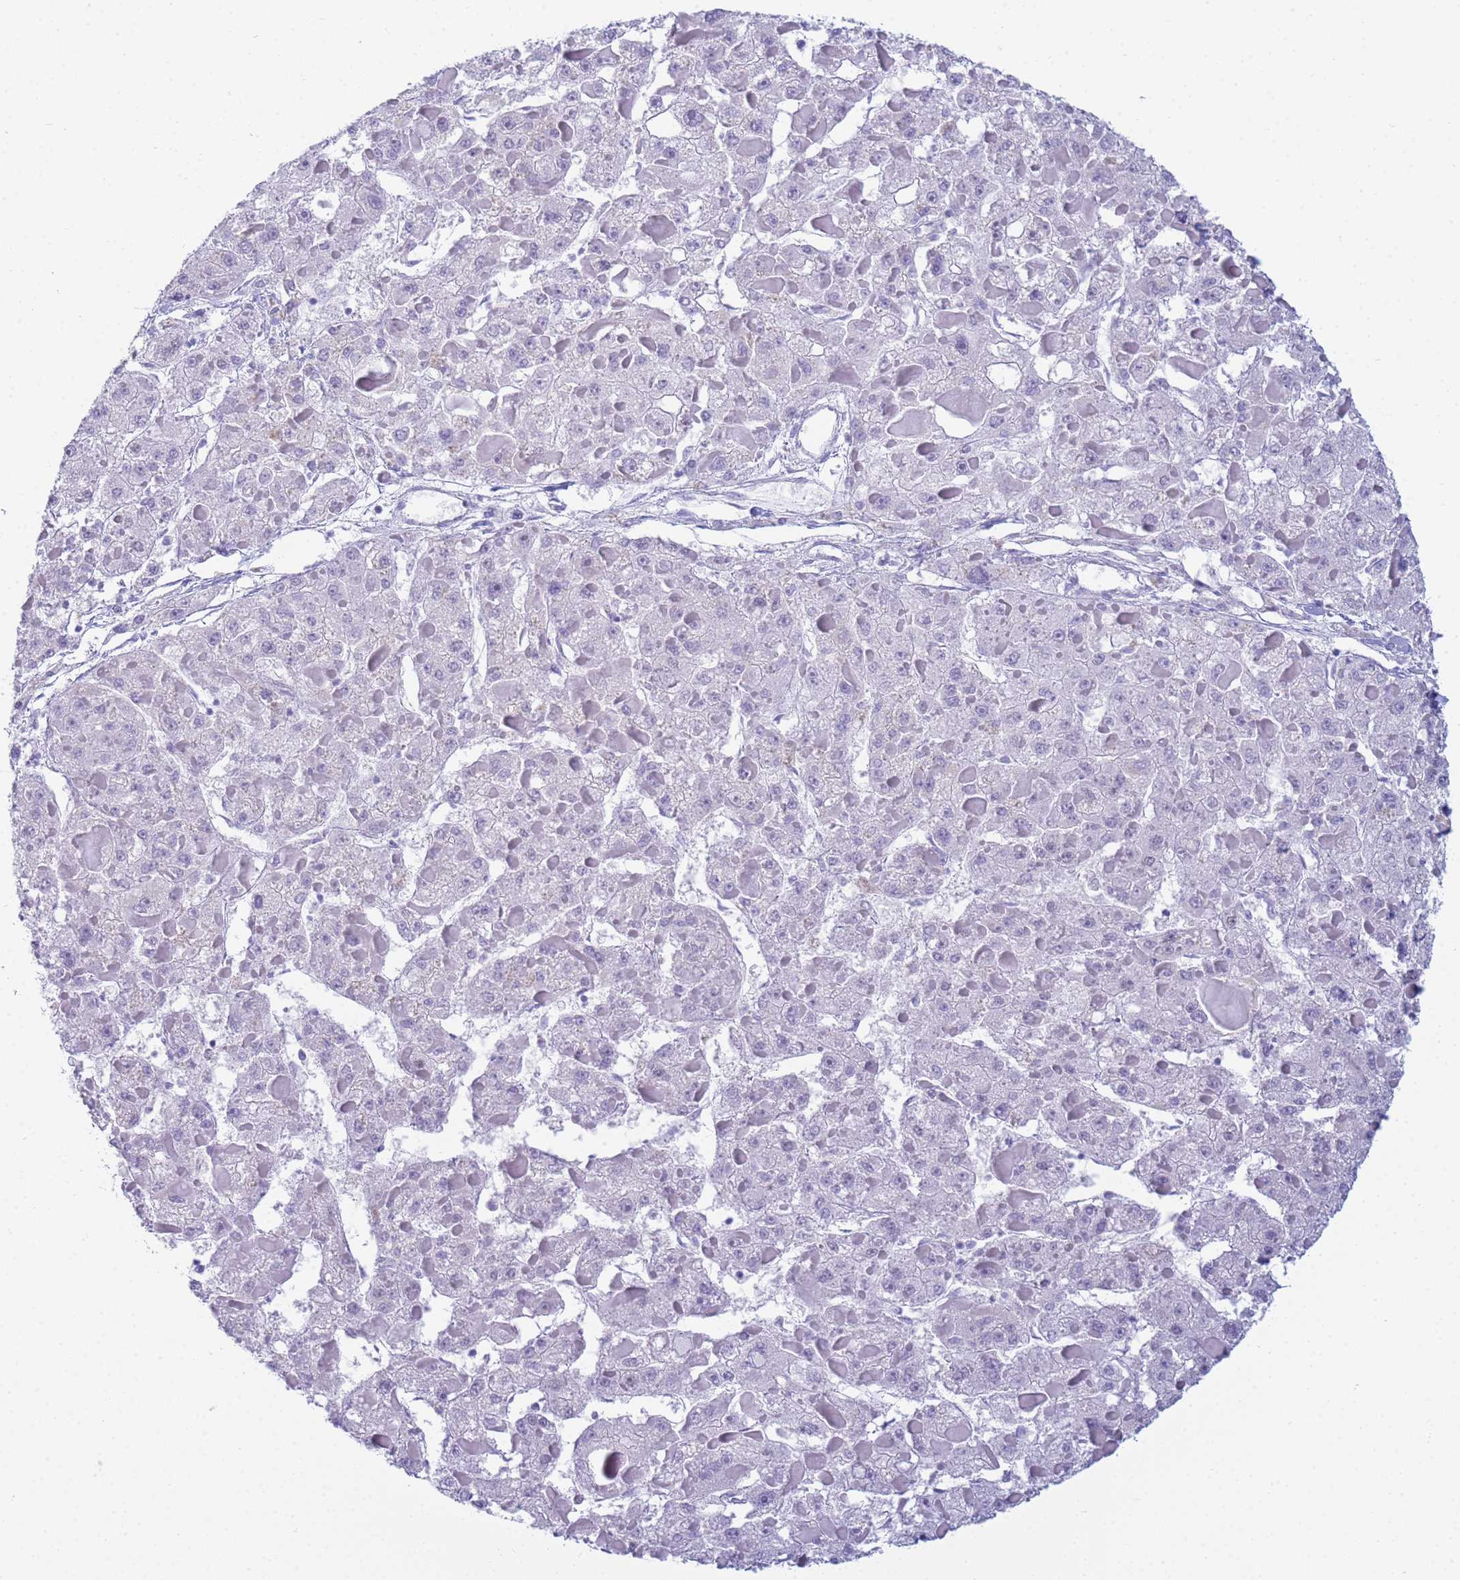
{"staining": {"intensity": "negative", "quantity": "none", "location": "none"}, "tissue": "liver cancer", "cell_type": "Tumor cells", "image_type": "cancer", "snomed": [{"axis": "morphology", "description": "Carcinoma, Hepatocellular, NOS"}, {"axis": "topography", "description": "Liver"}], "caption": "A micrograph of human liver cancer is negative for staining in tumor cells. The staining is performed using DAB (3,3'-diaminobenzidine) brown chromogen with nuclei counter-stained in using hematoxylin.", "gene": "SNX20", "patient": {"sex": "female", "age": 73}}